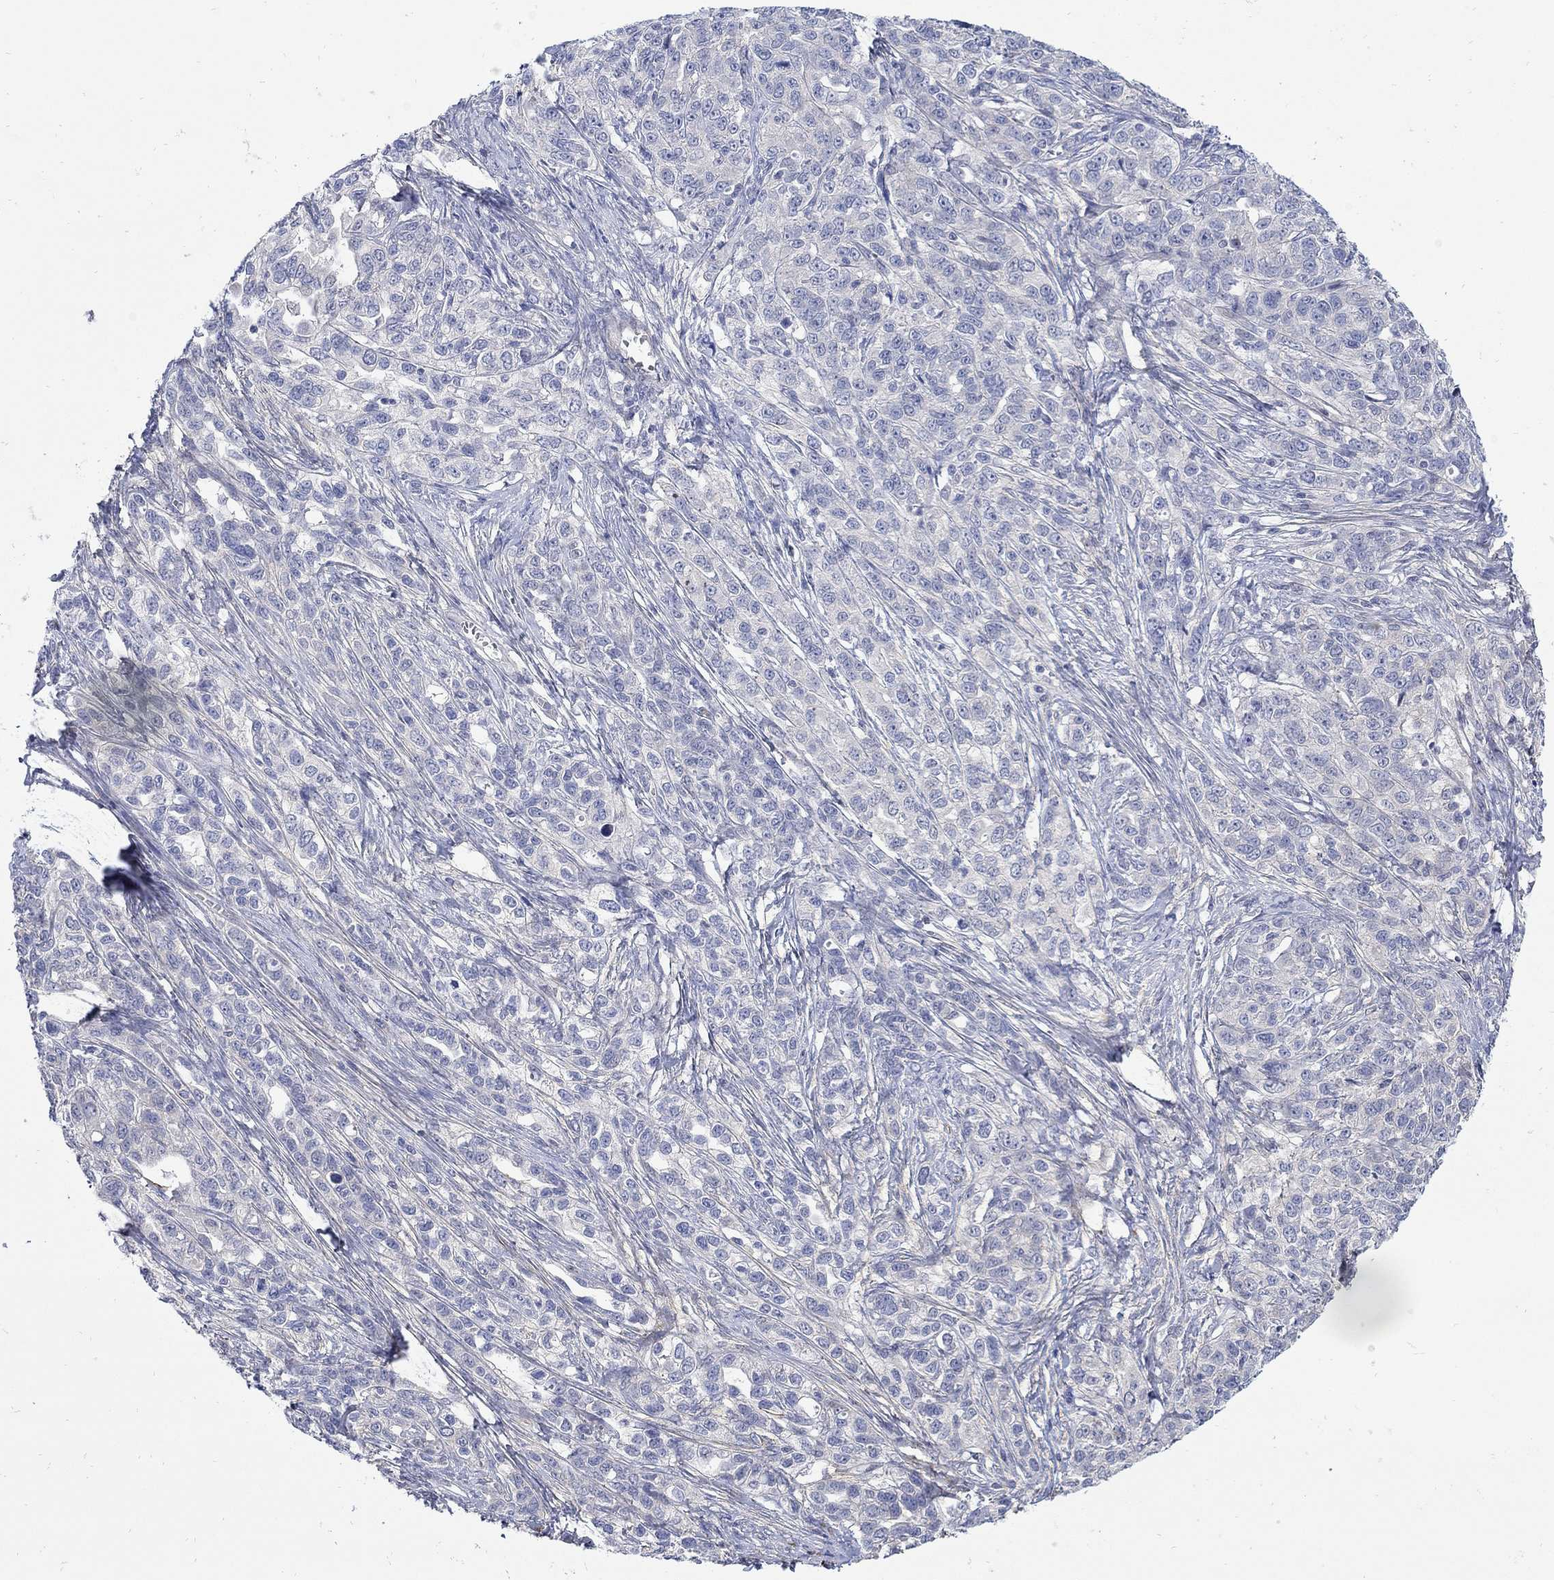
{"staining": {"intensity": "negative", "quantity": "none", "location": "none"}, "tissue": "ovarian cancer", "cell_type": "Tumor cells", "image_type": "cancer", "snomed": [{"axis": "morphology", "description": "Cystadenocarcinoma, serous, NOS"}, {"axis": "topography", "description": "Ovary"}], "caption": "IHC image of neoplastic tissue: ovarian cancer stained with DAB (3,3'-diaminobenzidine) reveals no significant protein positivity in tumor cells.", "gene": "SCN7A", "patient": {"sex": "female", "age": 71}}